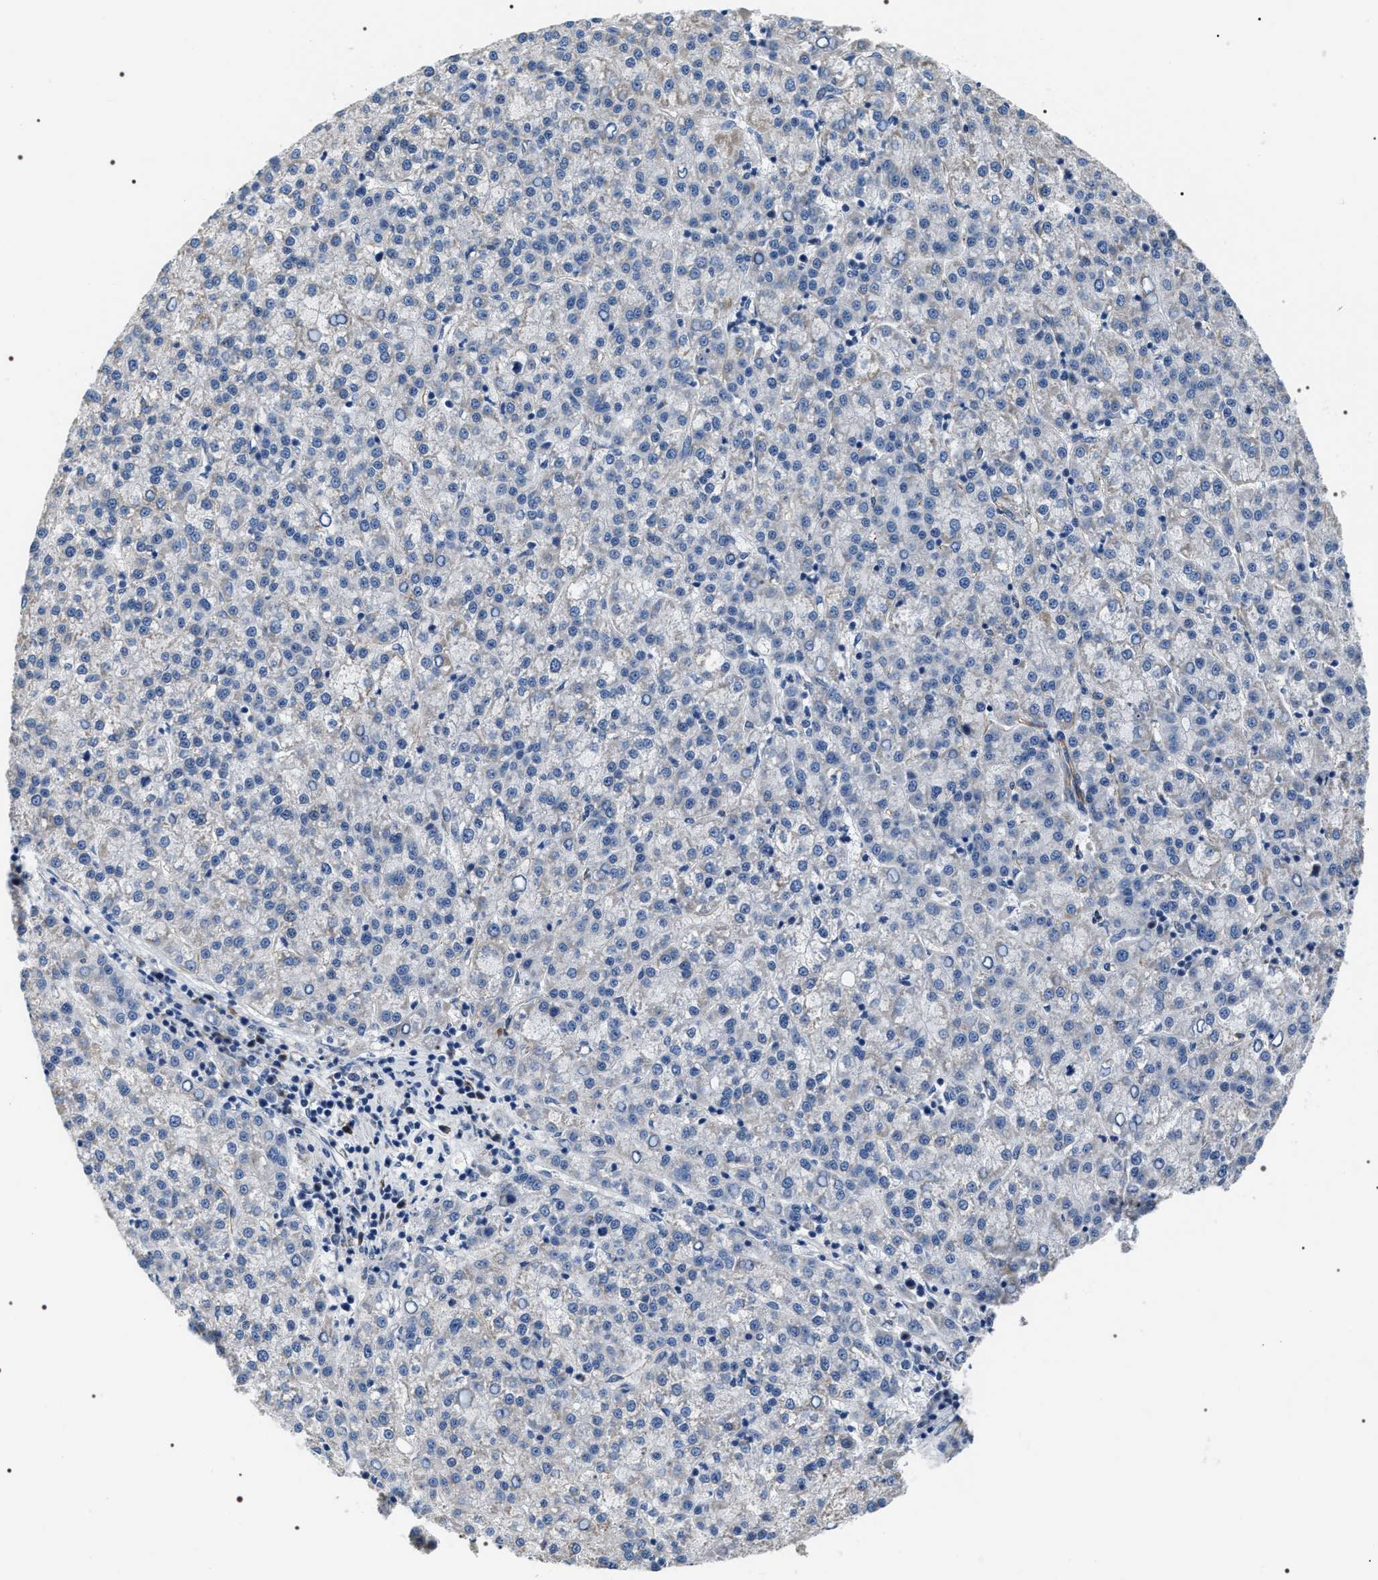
{"staining": {"intensity": "negative", "quantity": "none", "location": "none"}, "tissue": "liver cancer", "cell_type": "Tumor cells", "image_type": "cancer", "snomed": [{"axis": "morphology", "description": "Carcinoma, Hepatocellular, NOS"}, {"axis": "topography", "description": "Liver"}], "caption": "DAB immunohistochemical staining of human liver hepatocellular carcinoma reveals no significant positivity in tumor cells. (DAB immunohistochemistry (IHC) with hematoxylin counter stain).", "gene": "PKD1L1", "patient": {"sex": "female", "age": 58}}